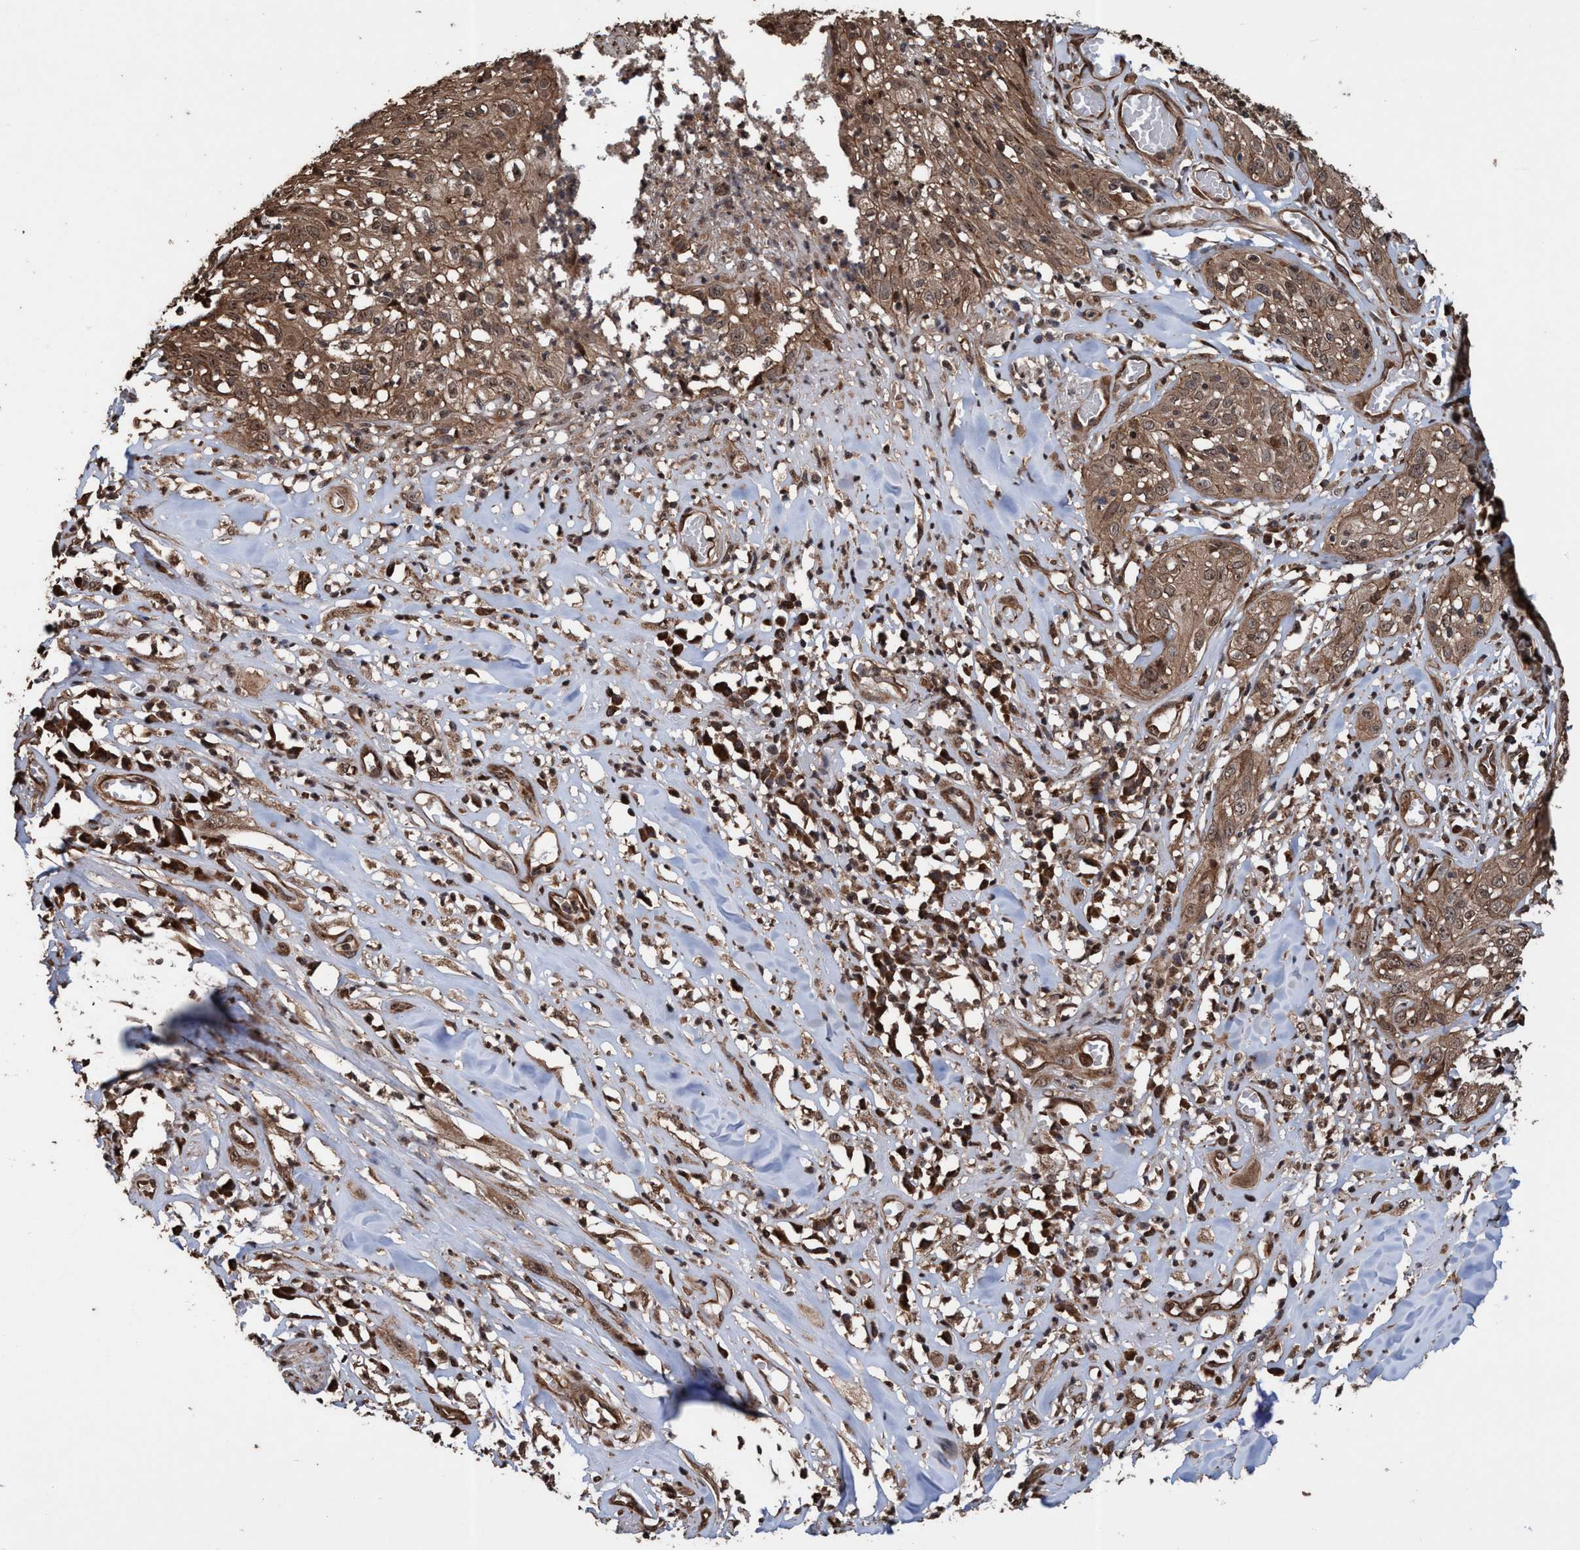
{"staining": {"intensity": "moderate", "quantity": ">75%", "location": "cytoplasmic/membranous,nuclear"}, "tissue": "skin cancer", "cell_type": "Tumor cells", "image_type": "cancer", "snomed": [{"axis": "morphology", "description": "Squamous cell carcinoma, NOS"}, {"axis": "topography", "description": "Skin"}], "caption": "High-magnification brightfield microscopy of skin cancer stained with DAB (brown) and counterstained with hematoxylin (blue). tumor cells exhibit moderate cytoplasmic/membranous and nuclear staining is appreciated in approximately>75% of cells.", "gene": "TRPC7", "patient": {"sex": "male", "age": 65}}